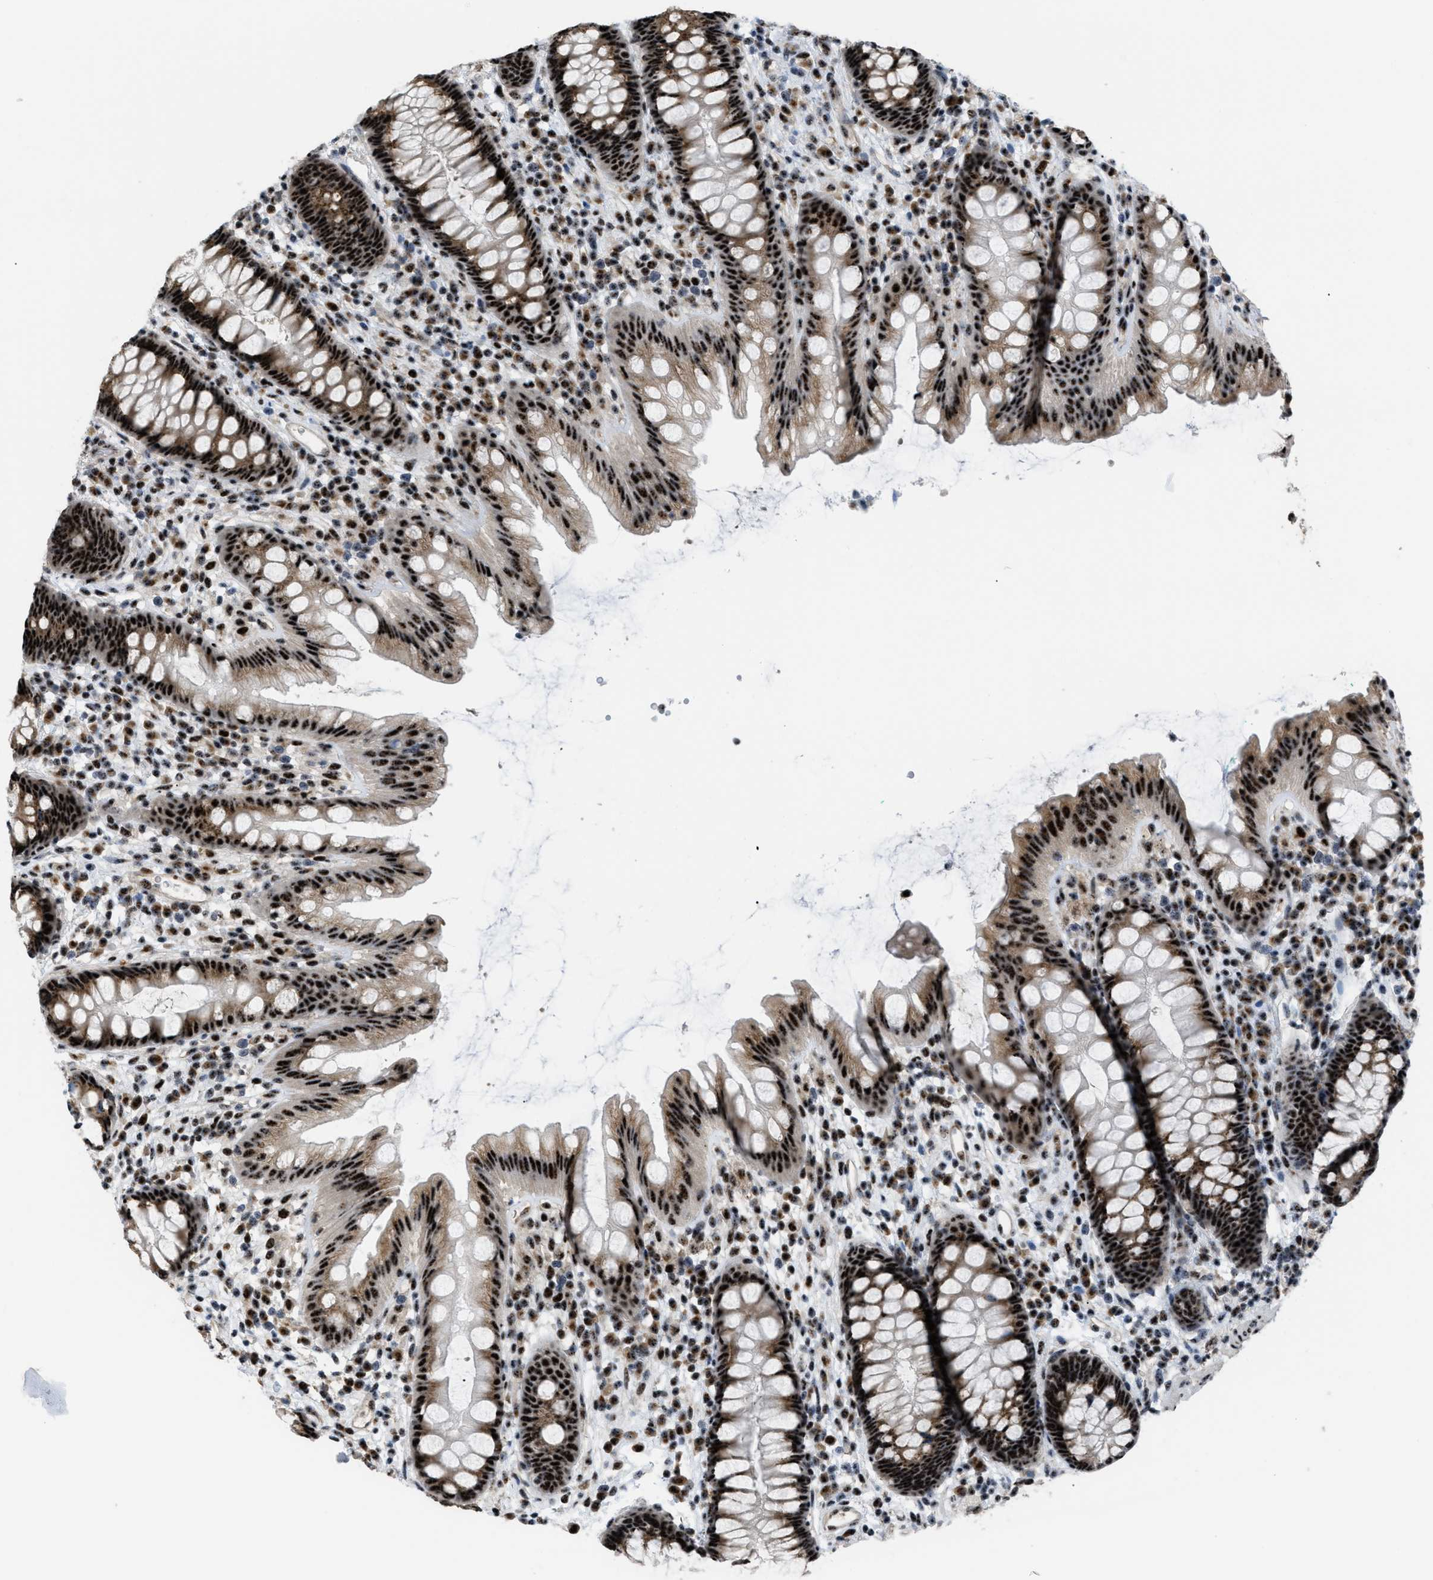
{"staining": {"intensity": "strong", "quantity": ">75%", "location": "cytoplasmic/membranous,nuclear"}, "tissue": "rectum", "cell_type": "Glandular cells", "image_type": "normal", "snomed": [{"axis": "morphology", "description": "Normal tissue, NOS"}, {"axis": "topography", "description": "Rectum"}], "caption": "Rectum stained for a protein (brown) exhibits strong cytoplasmic/membranous,nuclear positive expression in approximately >75% of glandular cells.", "gene": "CDR2", "patient": {"sex": "female", "age": 65}}